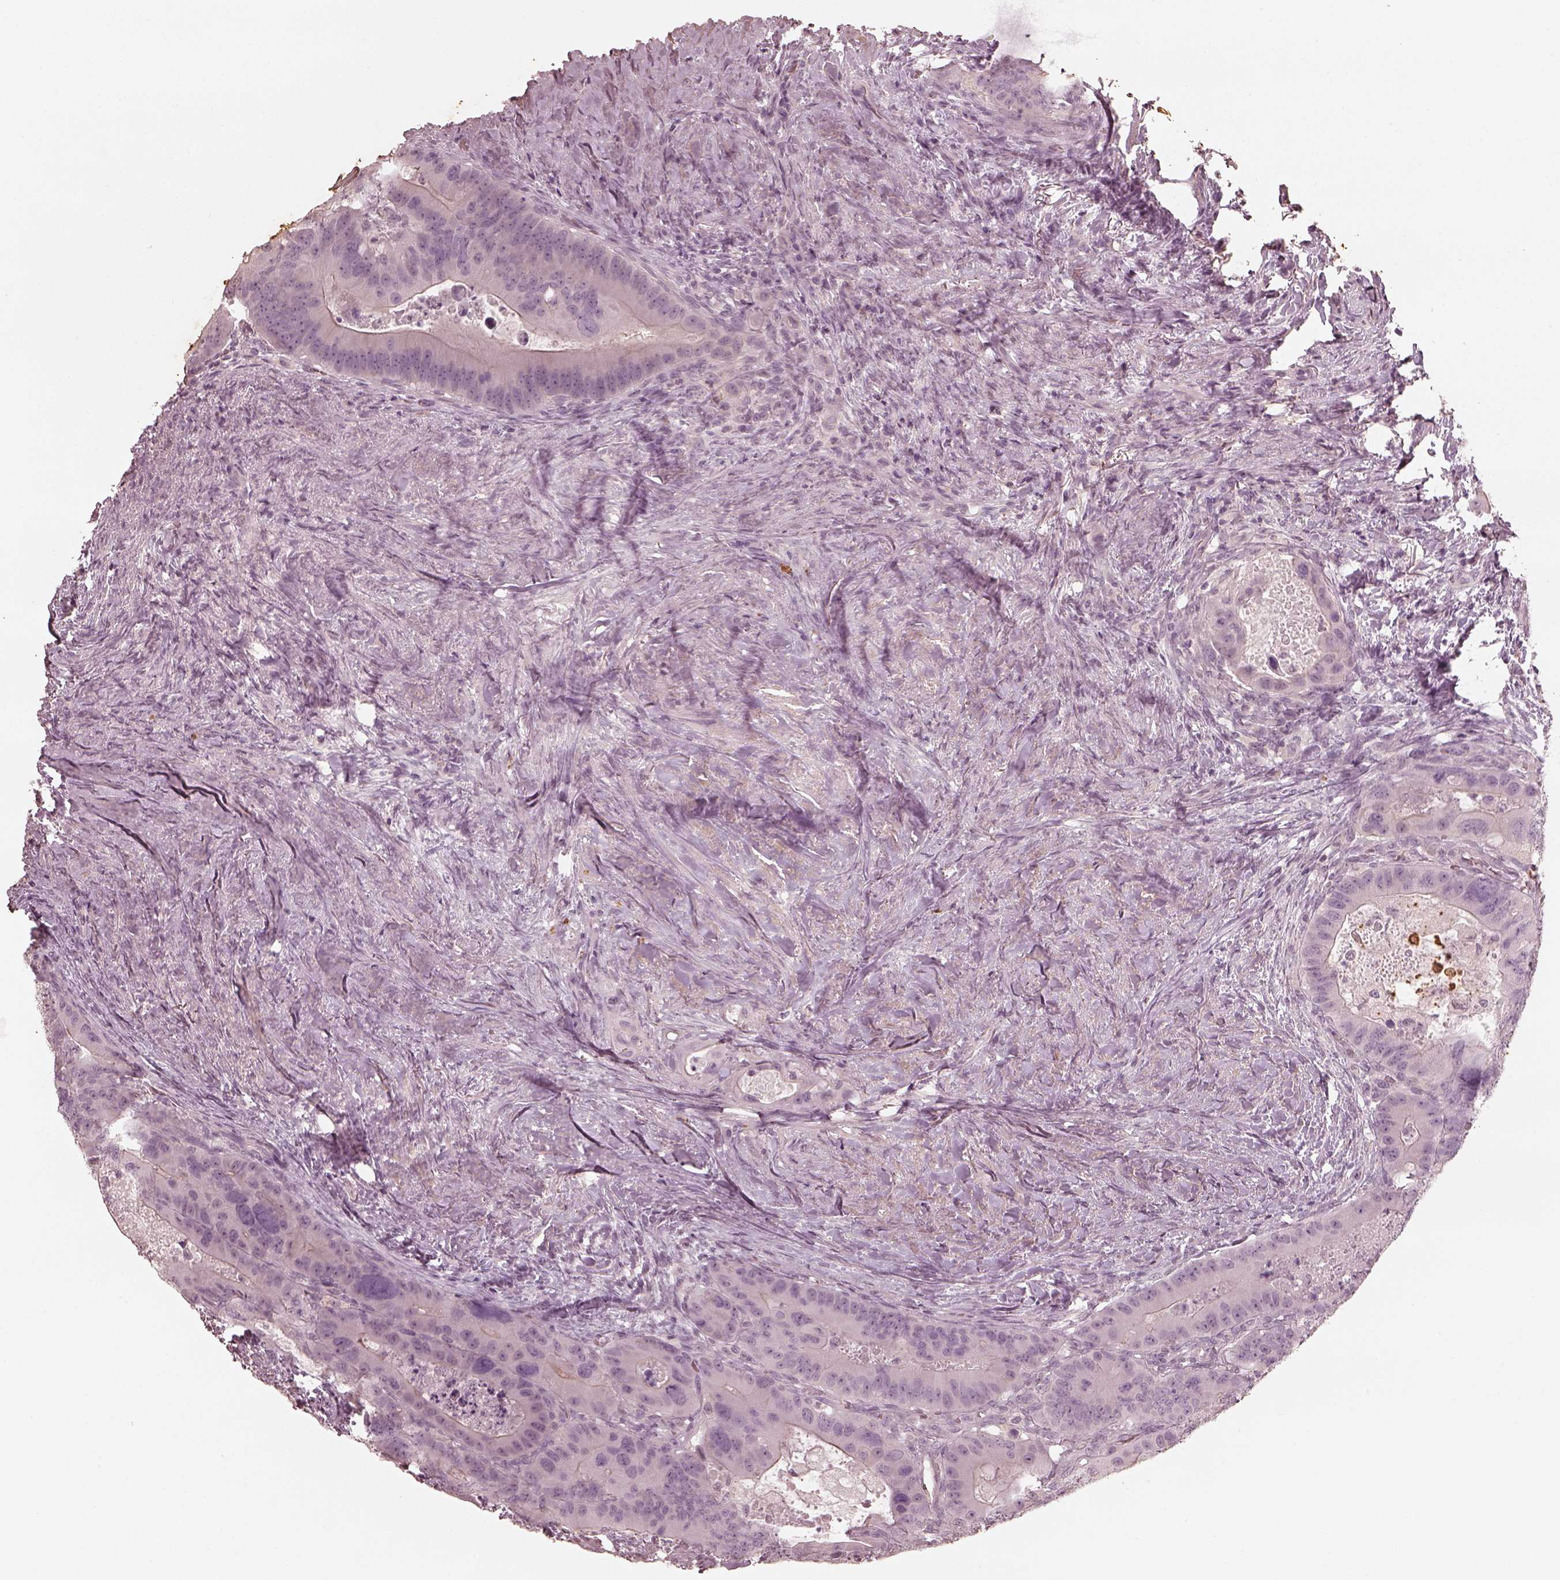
{"staining": {"intensity": "negative", "quantity": "none", "location": "none"}, "tissue": "colorectal cancer", "cell_type": "Tumor cells", "image_type": "cancer", "snomed": [{"axis": "morphology", "description": "Adenocarcinoma, NOS"}, {"axis": "topography", "description": "Rectum"}], "caption": "Immunohistochemical staining of colorectal cancer reveals no significant positivity in tumor cells.", "gene": "ADRB3", "patient": {"sex": "male", "age": 64}}